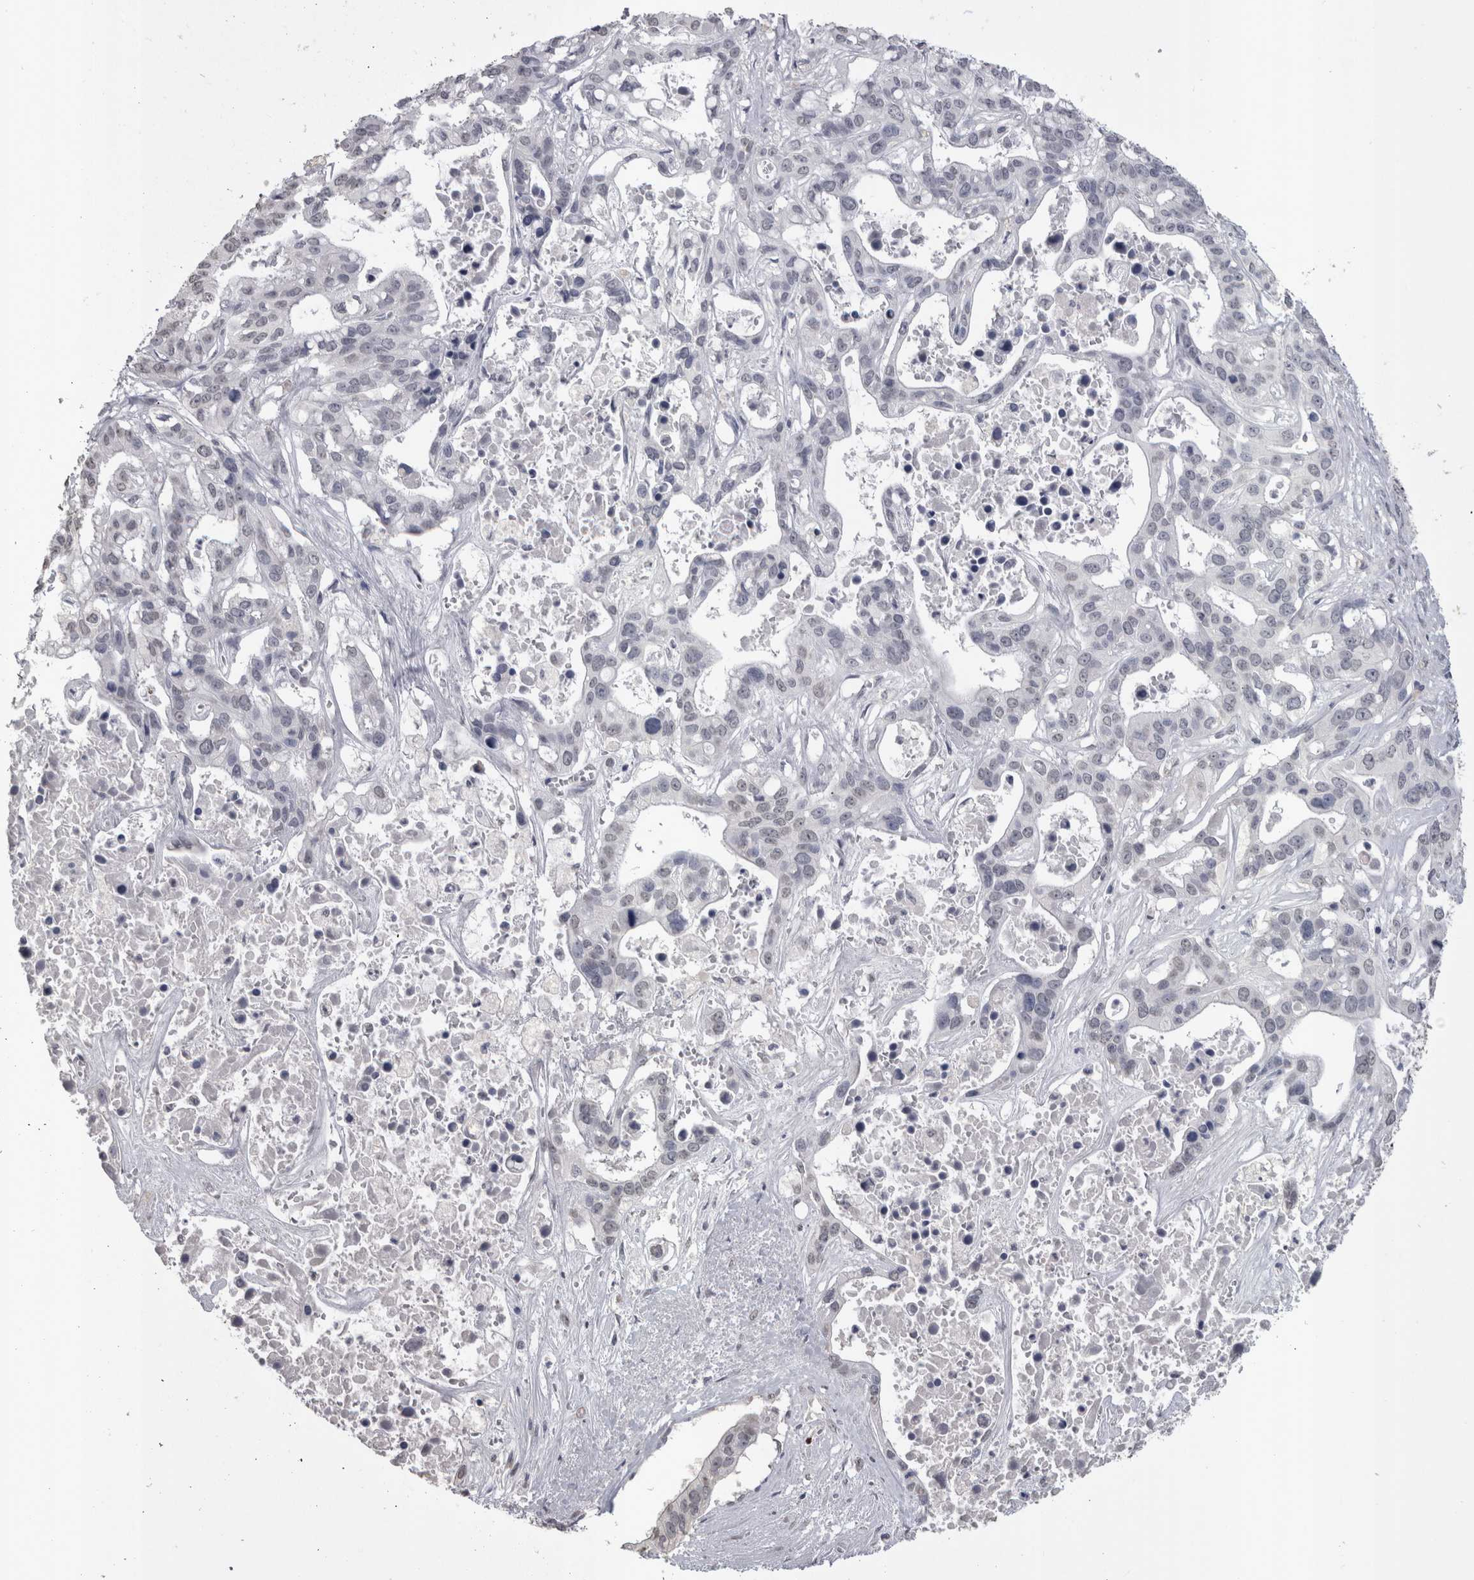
{"staining": {"intensity": "negative", "quantity": "none", "location": "none"}, "tissue": "liver cancer", "cell_type": "Tumor cells", "image_type": "cancer", "snomed": [{"axis": "morphology", "description": "Cholangiocarcinoma"}, {"axis": "topography", "description": "Liver"}], "caption": "DAB (3,3'-diaminobenzidine) immunohistochemical staining of liver cancer (cholangiocarcinoma) reveals no significant expression in tumor cells.", "gene": "PAX5", "patient": {"sex": "female", "age": 65}}